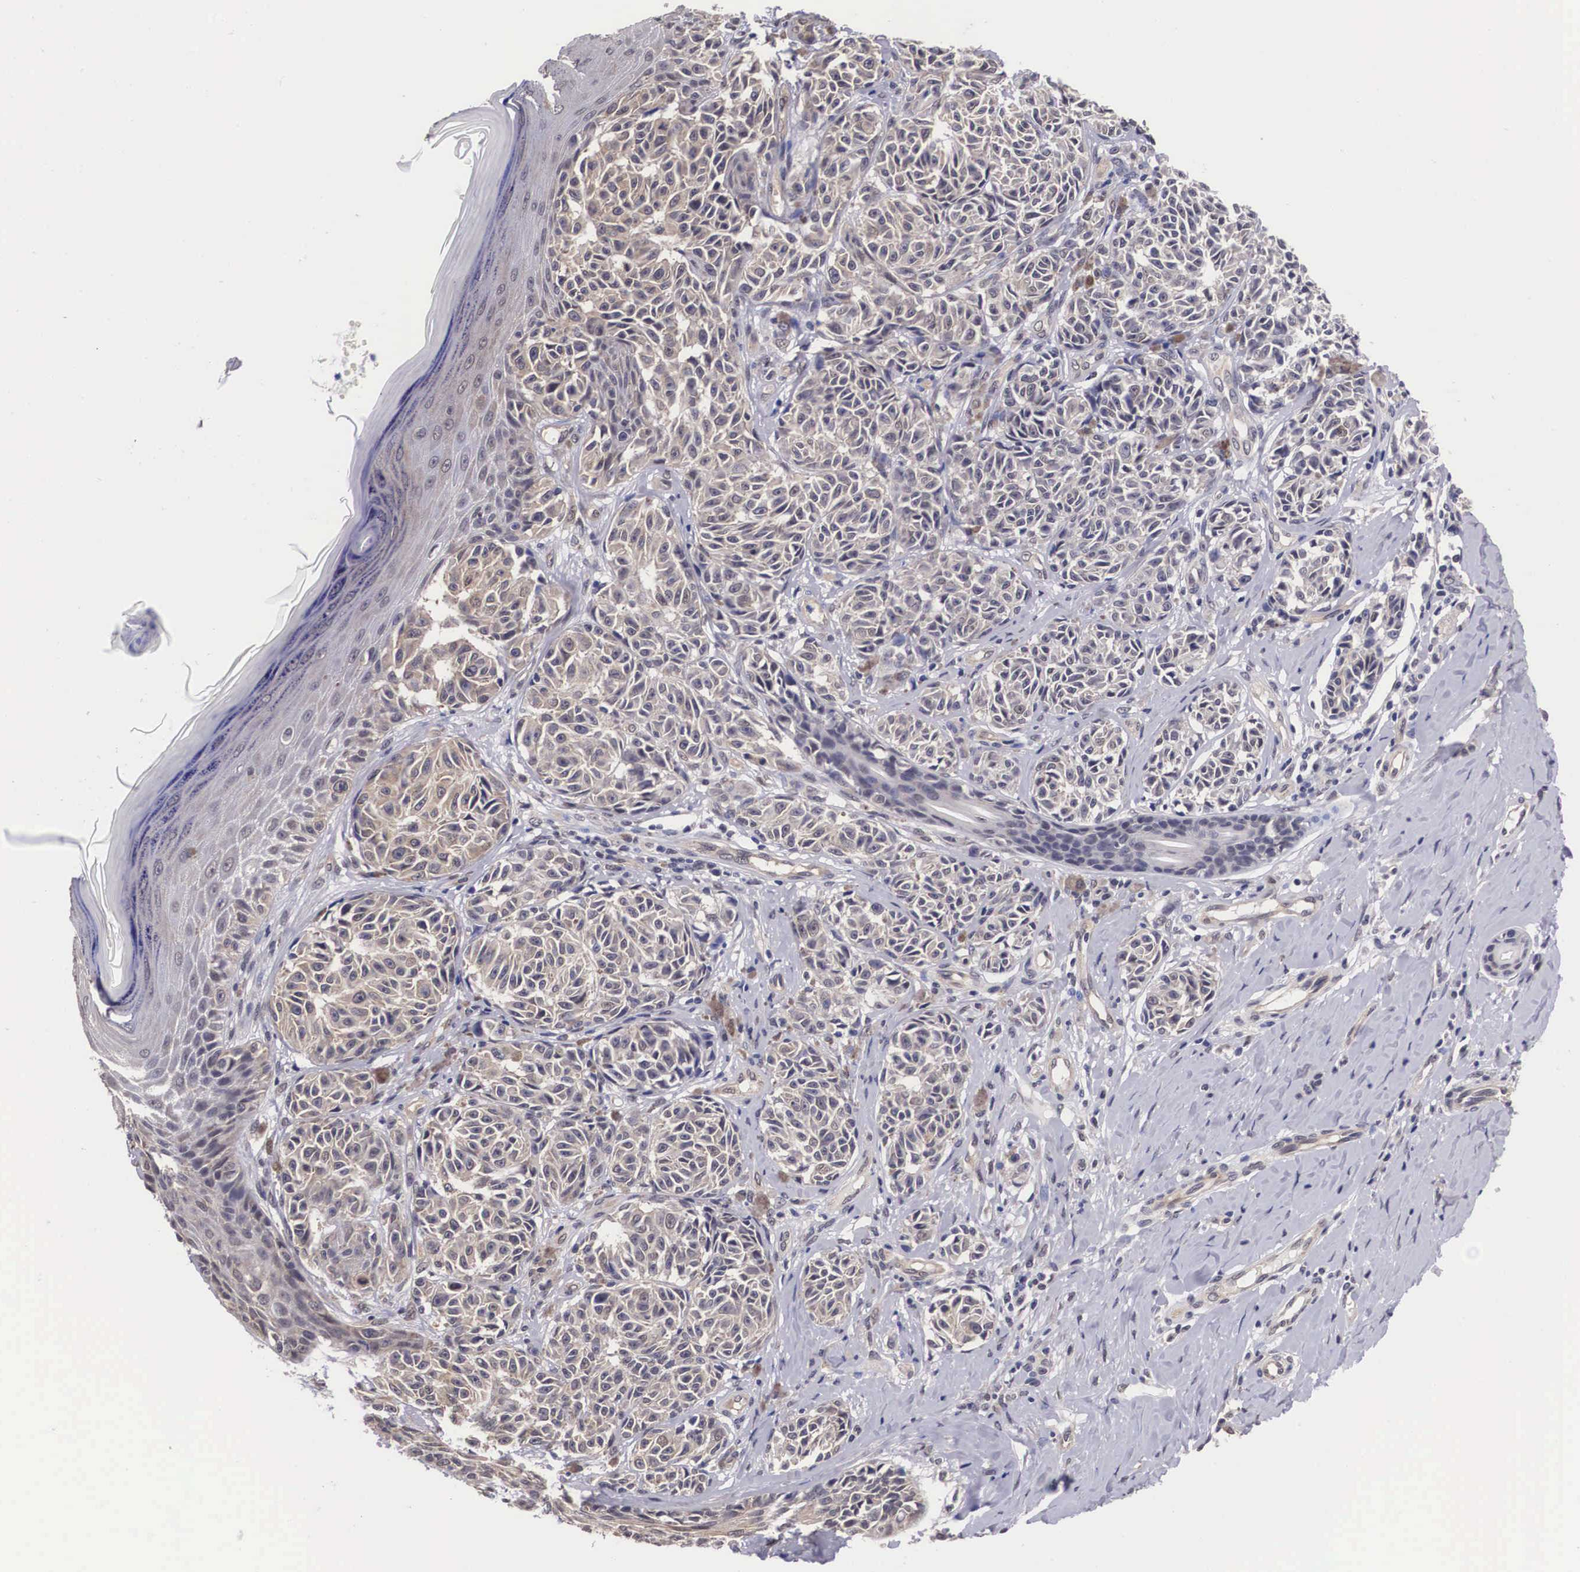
{"staining": {"intensity": "weak", "quantity": "25%-75%", "location": "cytoplasmic/membranous"}, "tissue": "melanoma", "cell_type": "Tumor cells", "image_type": "cancer", "snomed": [{"axis": "morphology", "description": "Malignant melanoma, NOS"}, {"axis": "topography", "description": "Skin"}], "caption": "Weak cytoplasmic/membranous protein expression is appreciated in approximately 25%-75% of tumor cells in melanoma.", "gene": "OTX2", "patient": {"sex": "male", "age": 49}}